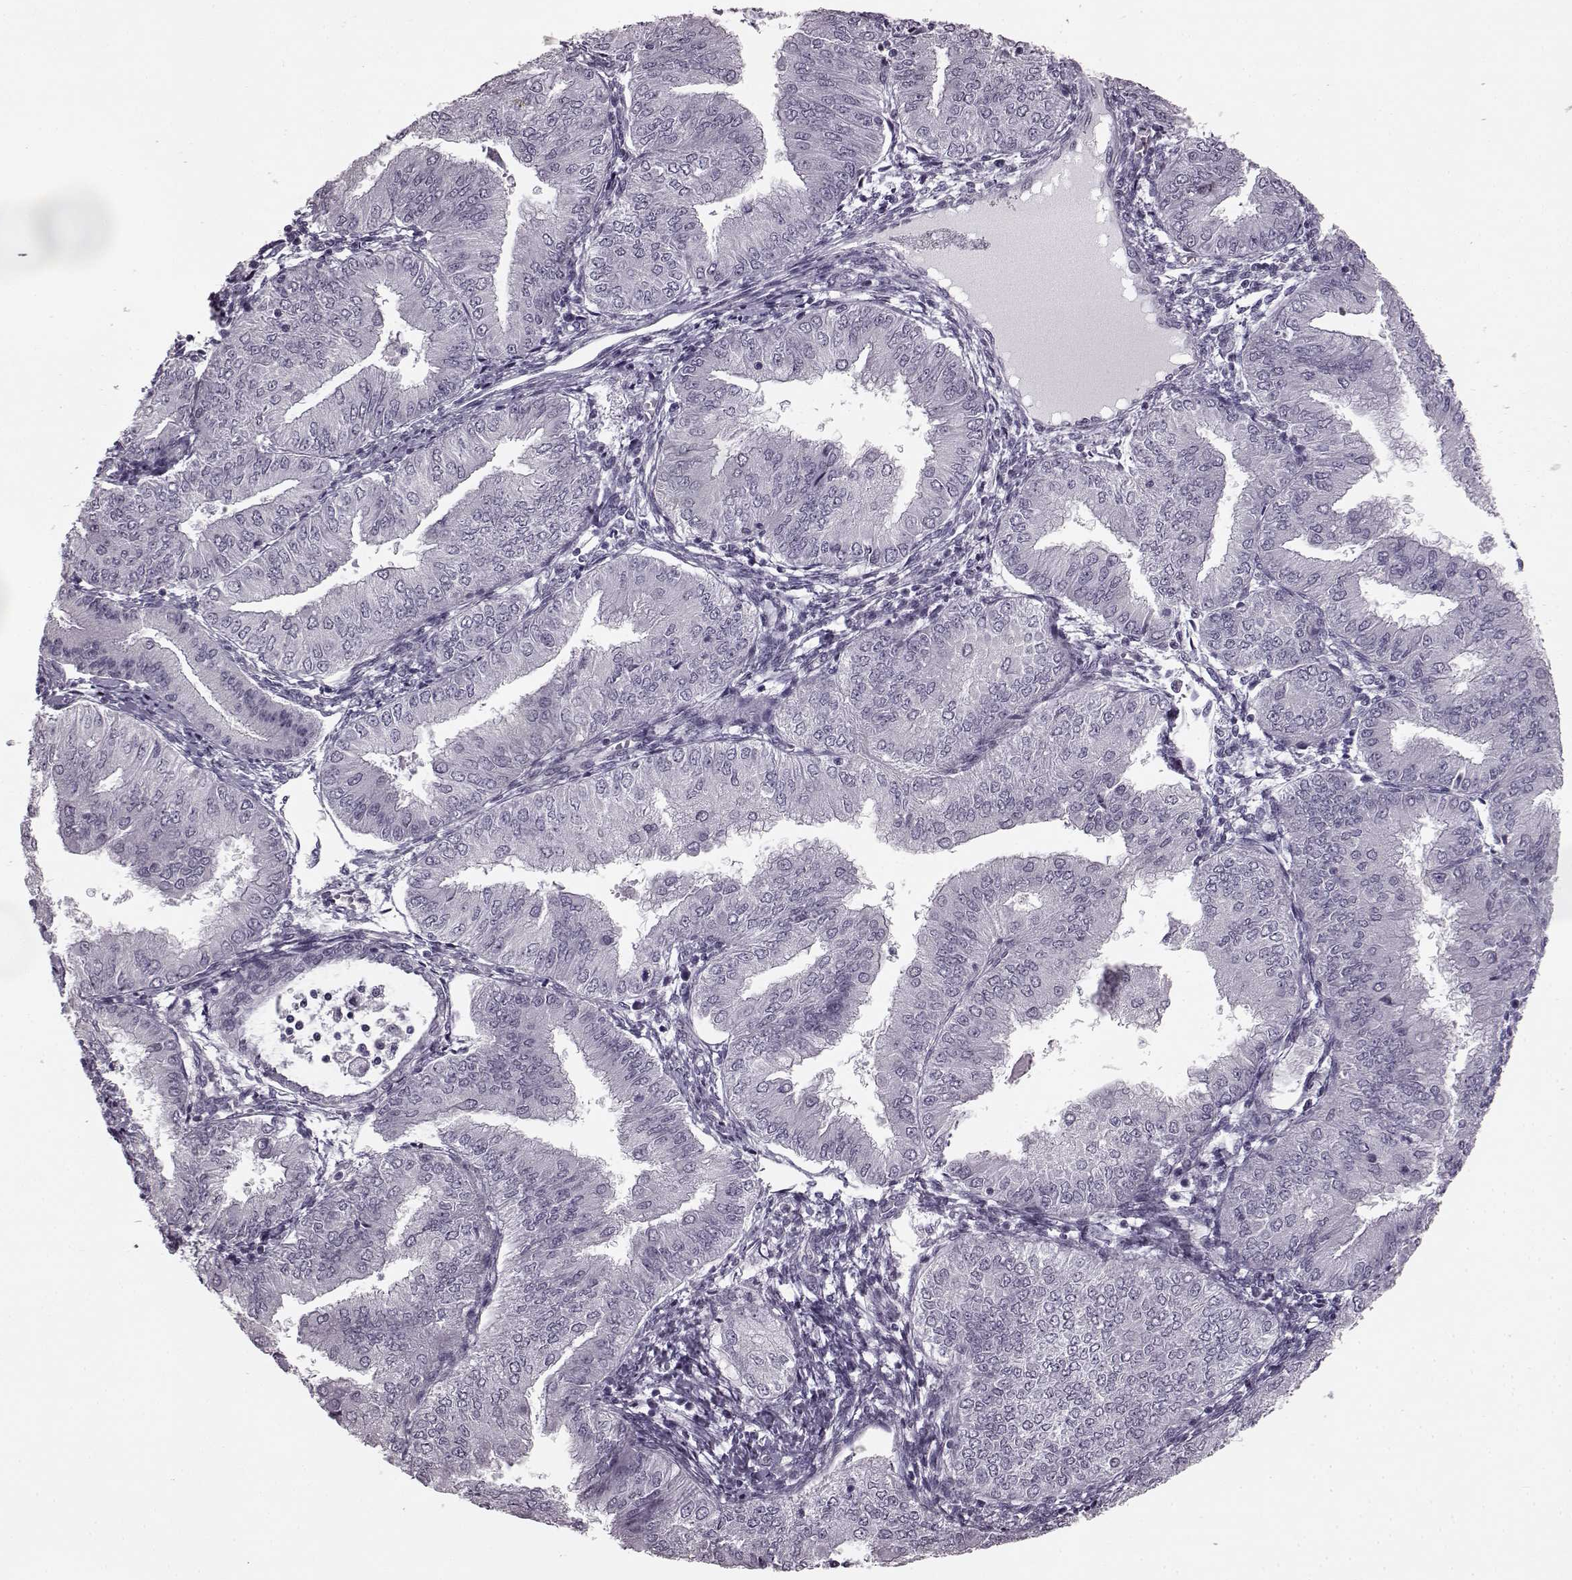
{"staining": {"intensity": "negative", "quantity": "none", "location": "none"}, "tissue": "endometrial cancer", "cell_type": "Tumor cells", "image_type": "cancer", "snomed": [{"axis": "morphology", "description": "Adenocarcinoma, NOS"}, {"axis": "topography", "description": "Endometrium"}], "caption": "An immunohistochemistry (IHC) image of endometrial cancer is shown. There is no staining in tumor cells of endometrial cancer.", "gene": "SEMG2", "patient": {"sex": "female", "age": 53}}